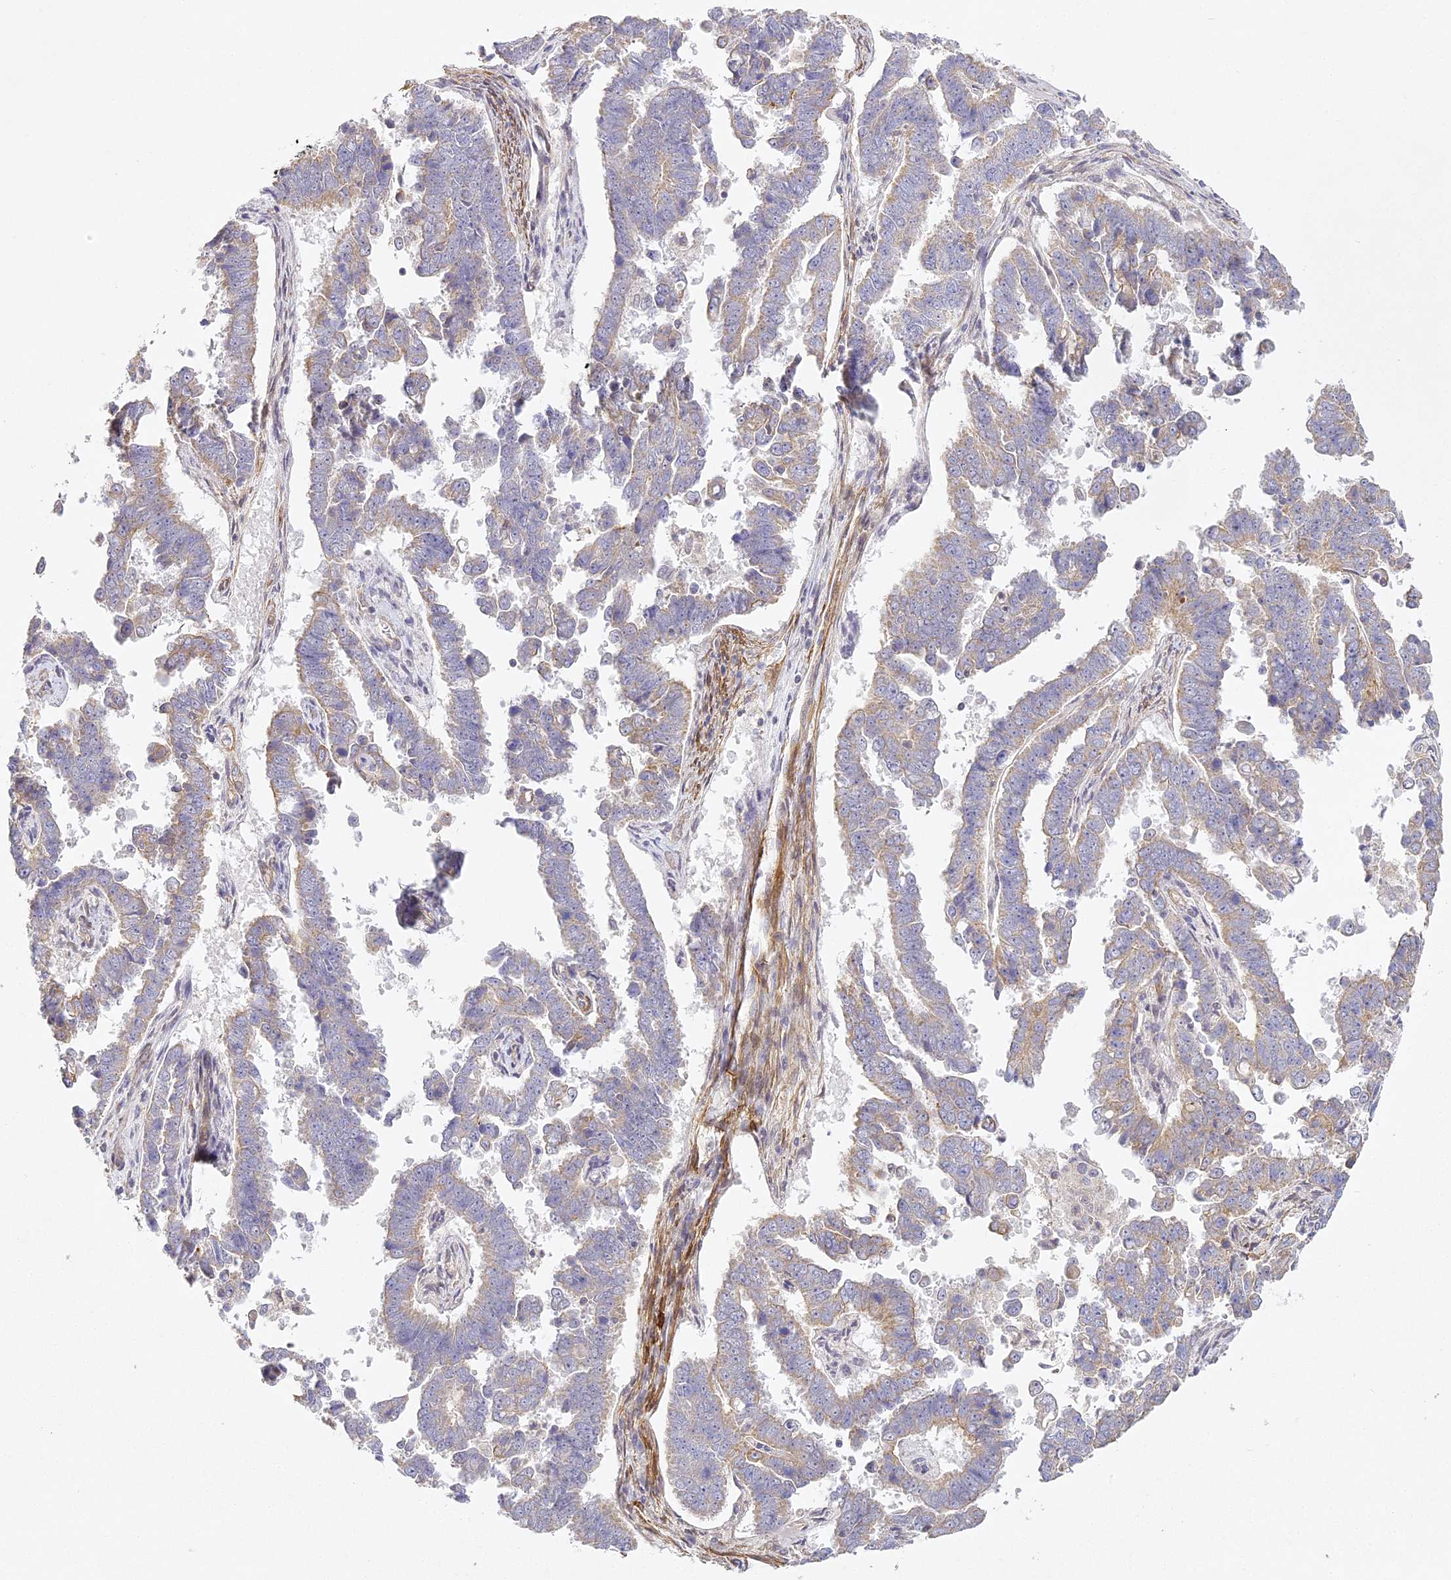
{"staining": {"intensity": "weak", "quantity": "25%-75%", "location": "cytoplasmic/membranous"}, "tissue": "endometrial cancer", "cell_type": "Tumor cells", "image_type": "cancer", "snomed": [{"axis": "morphology", "description": "Adenocarcinoma, NOS"}, {"axis": "topography", "description": "Endometrium"}], "caption": "DAB immunohistochemical staining of human endometrial adenocarcinoma displays weak cytoplasmic/membranous protein positivity in about 25%-75% of tumor cells.", "gene": "MED28", "patient": {"sex": "female", "age": 75}}